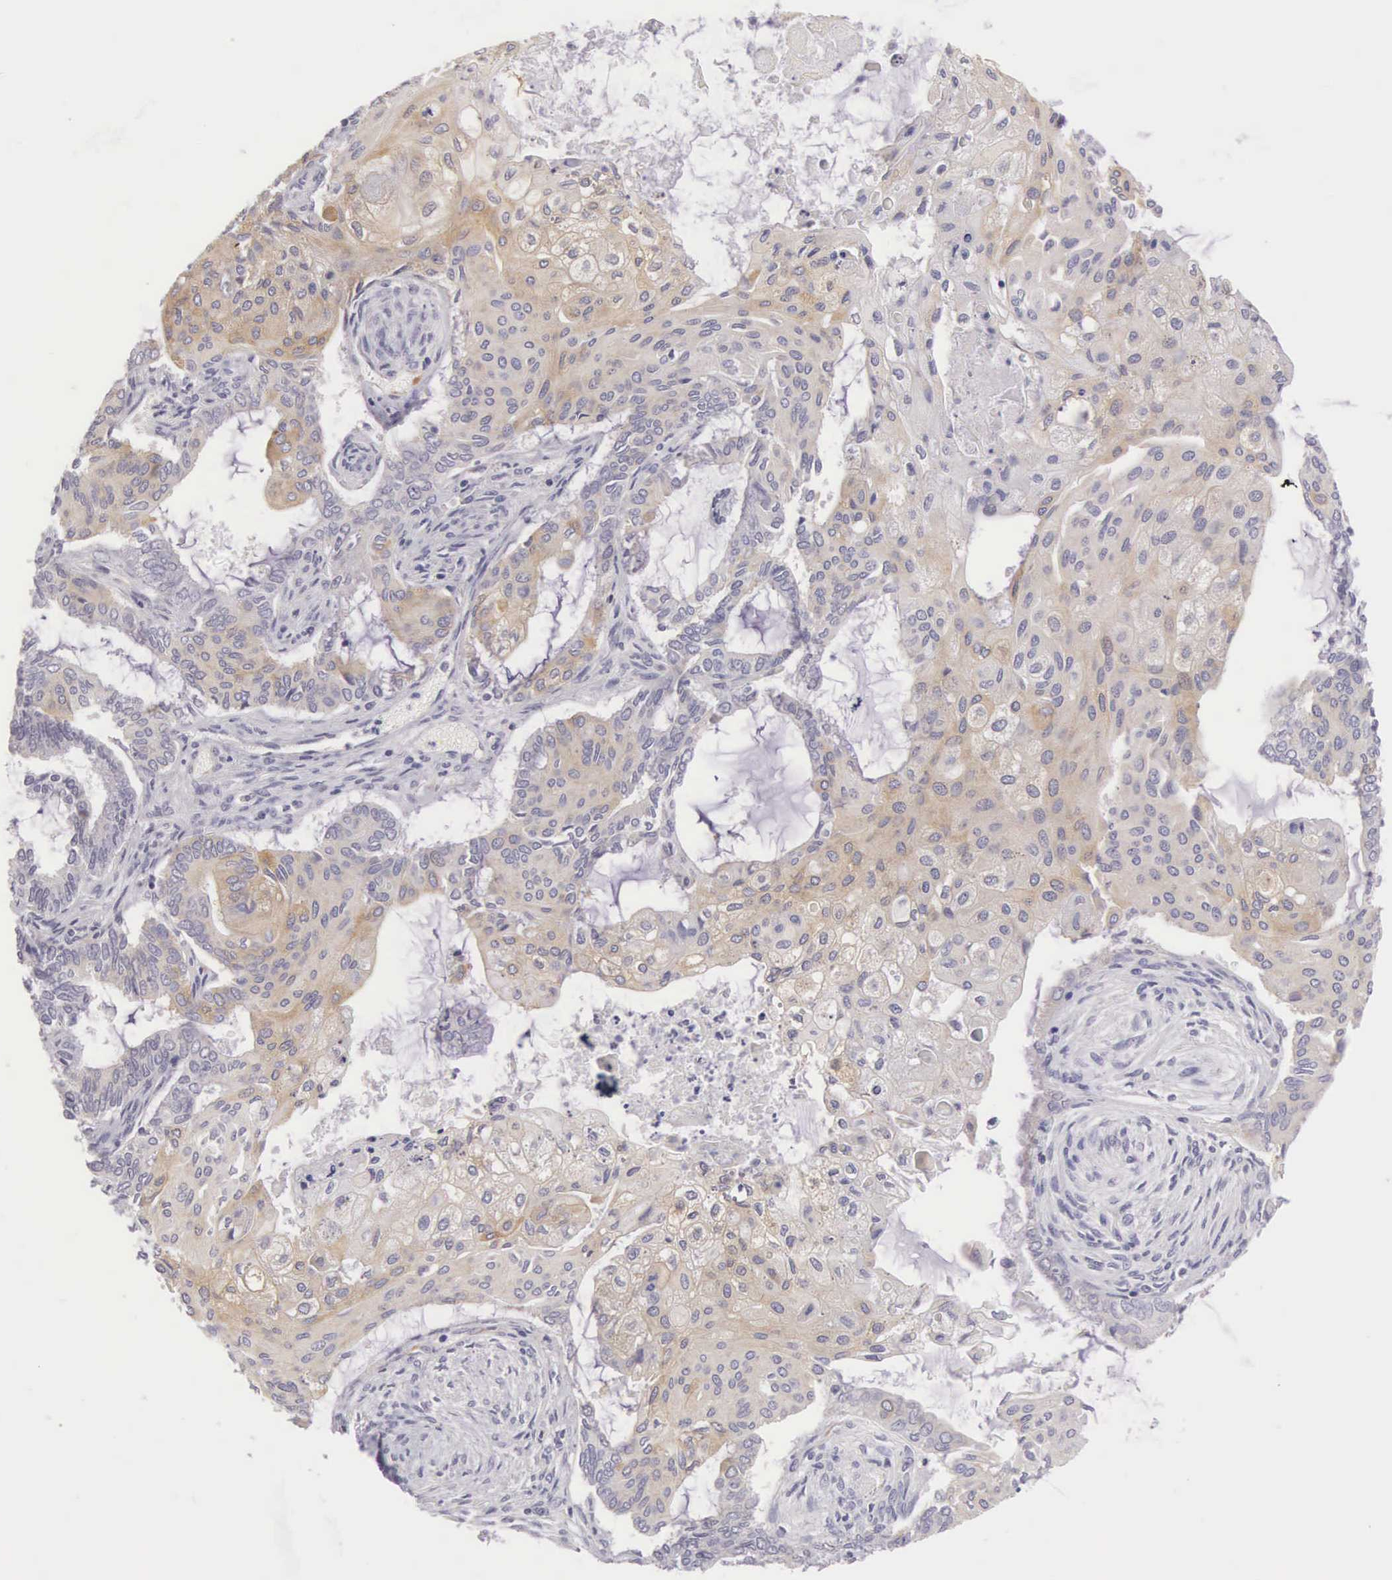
{"staining": {"intensity": "weak", "quantity": "25%-75%", "location": "cytoplasmic/membranous"}, "tissue": "endometrial cancer", "cell_type": "Tumor cells", "image_type": "cancer", "snomed": [{"axis": "morphology", "description": "Adenocarcinoma, NOS"}, {"axis": "topography", "description": "Endometrium"}], "caption": "Adenocarcinoma (endometrial) was stained to show a protein in brown. There is low levels of weak cytoplasmic/membranous positivity in approximately 25%-75% of tumor cells.", "gene": "OSBPL3", "patient": {"sex": "female", "age": 79}}